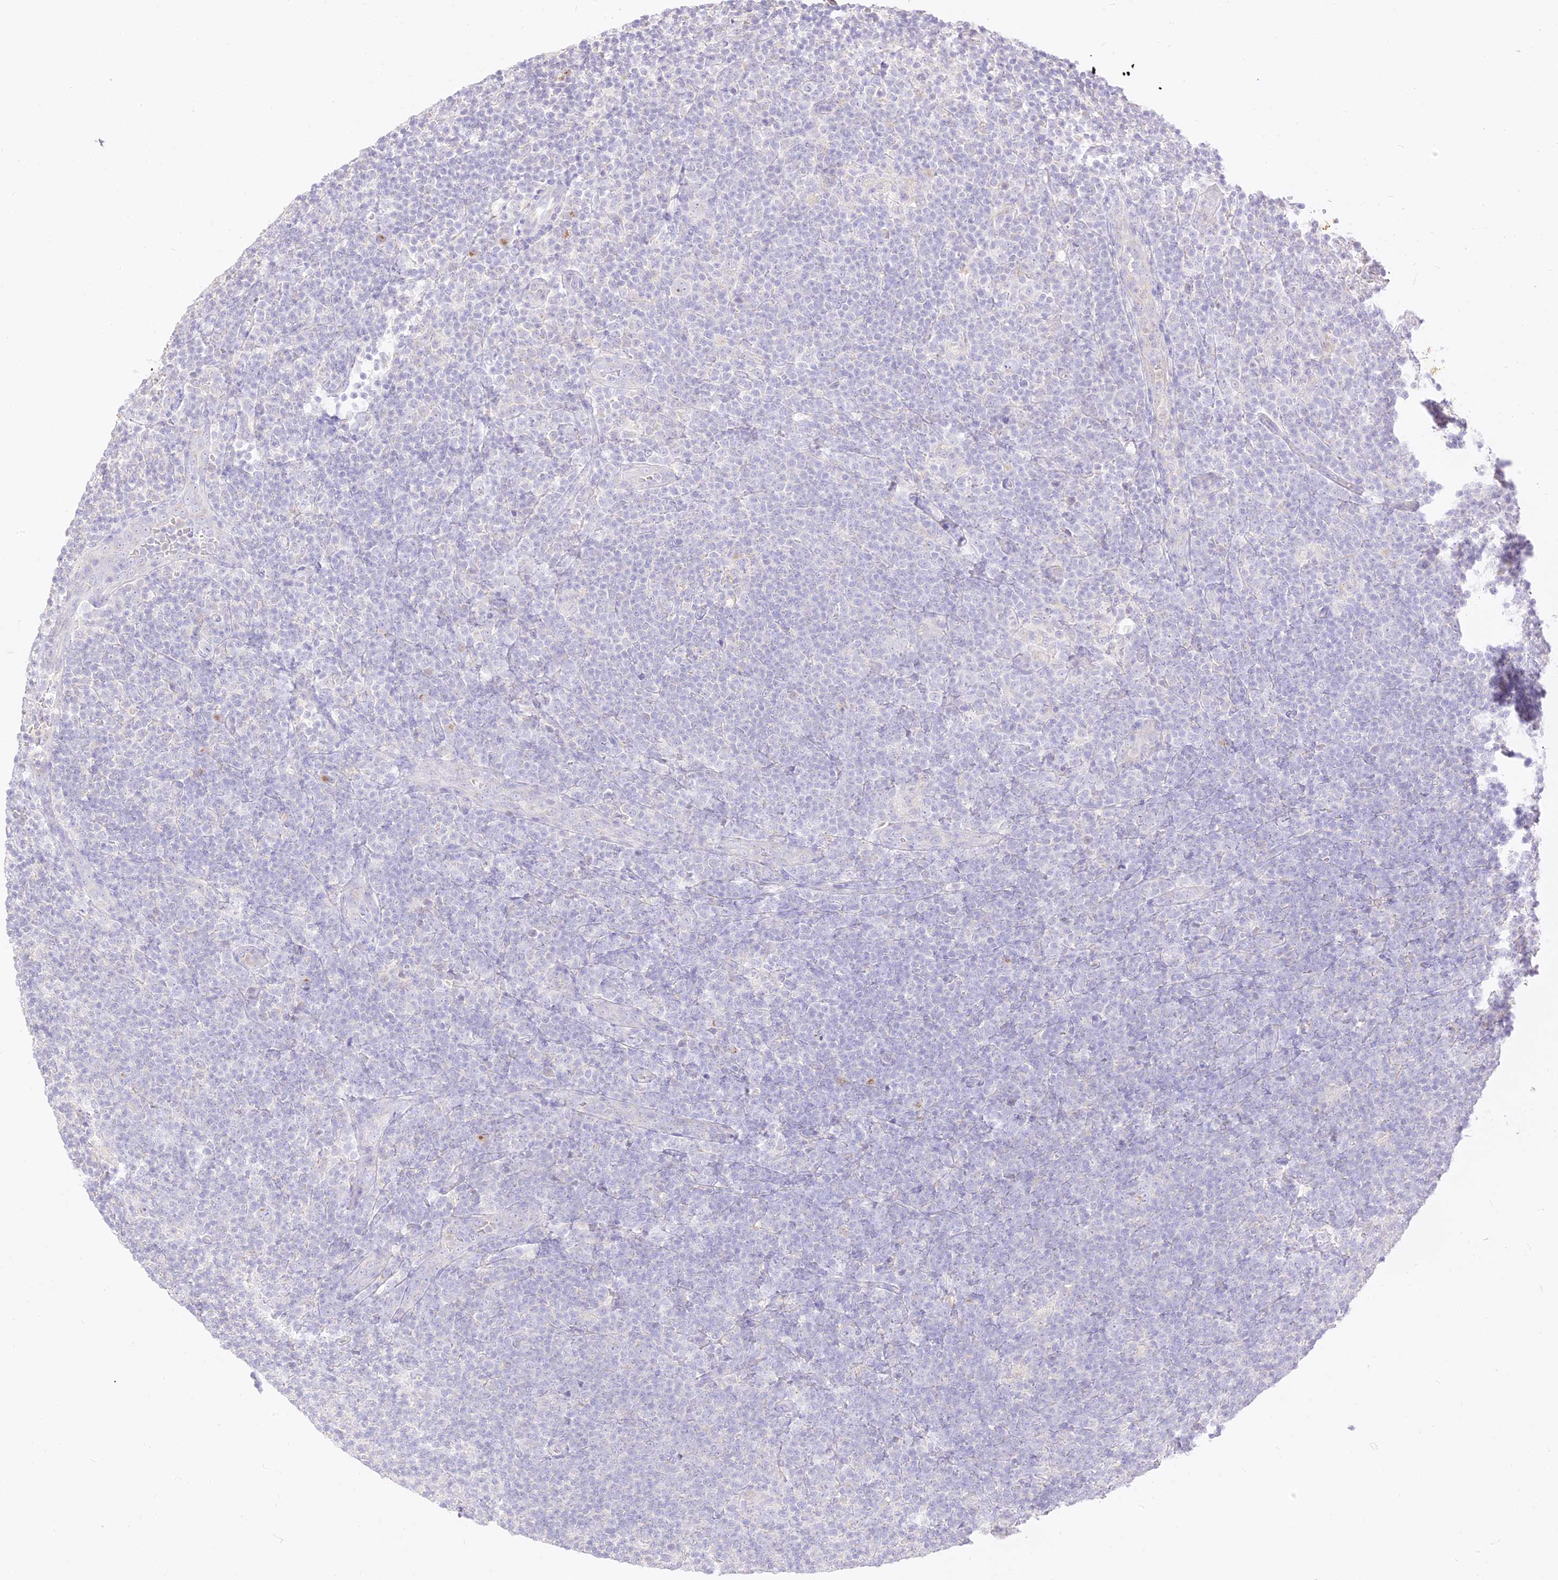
{"staining": {"intensity": "negative", "quantity": "none", "location": "none"}, "tissue": "lymphoma", "cell_type": "Tumor cells", "image_type": "cancer", "snomed": [{"axis": "morphology", "description": "Hodgkin's disease, NOS"}, {"axis": "topography", "description": "Lymph node"}], "caption": "Tumor cells show no significant protein expression in Hodgkin's disease.", "gene": "SEC13", "patient": {"sex": "female", "age": 57}}